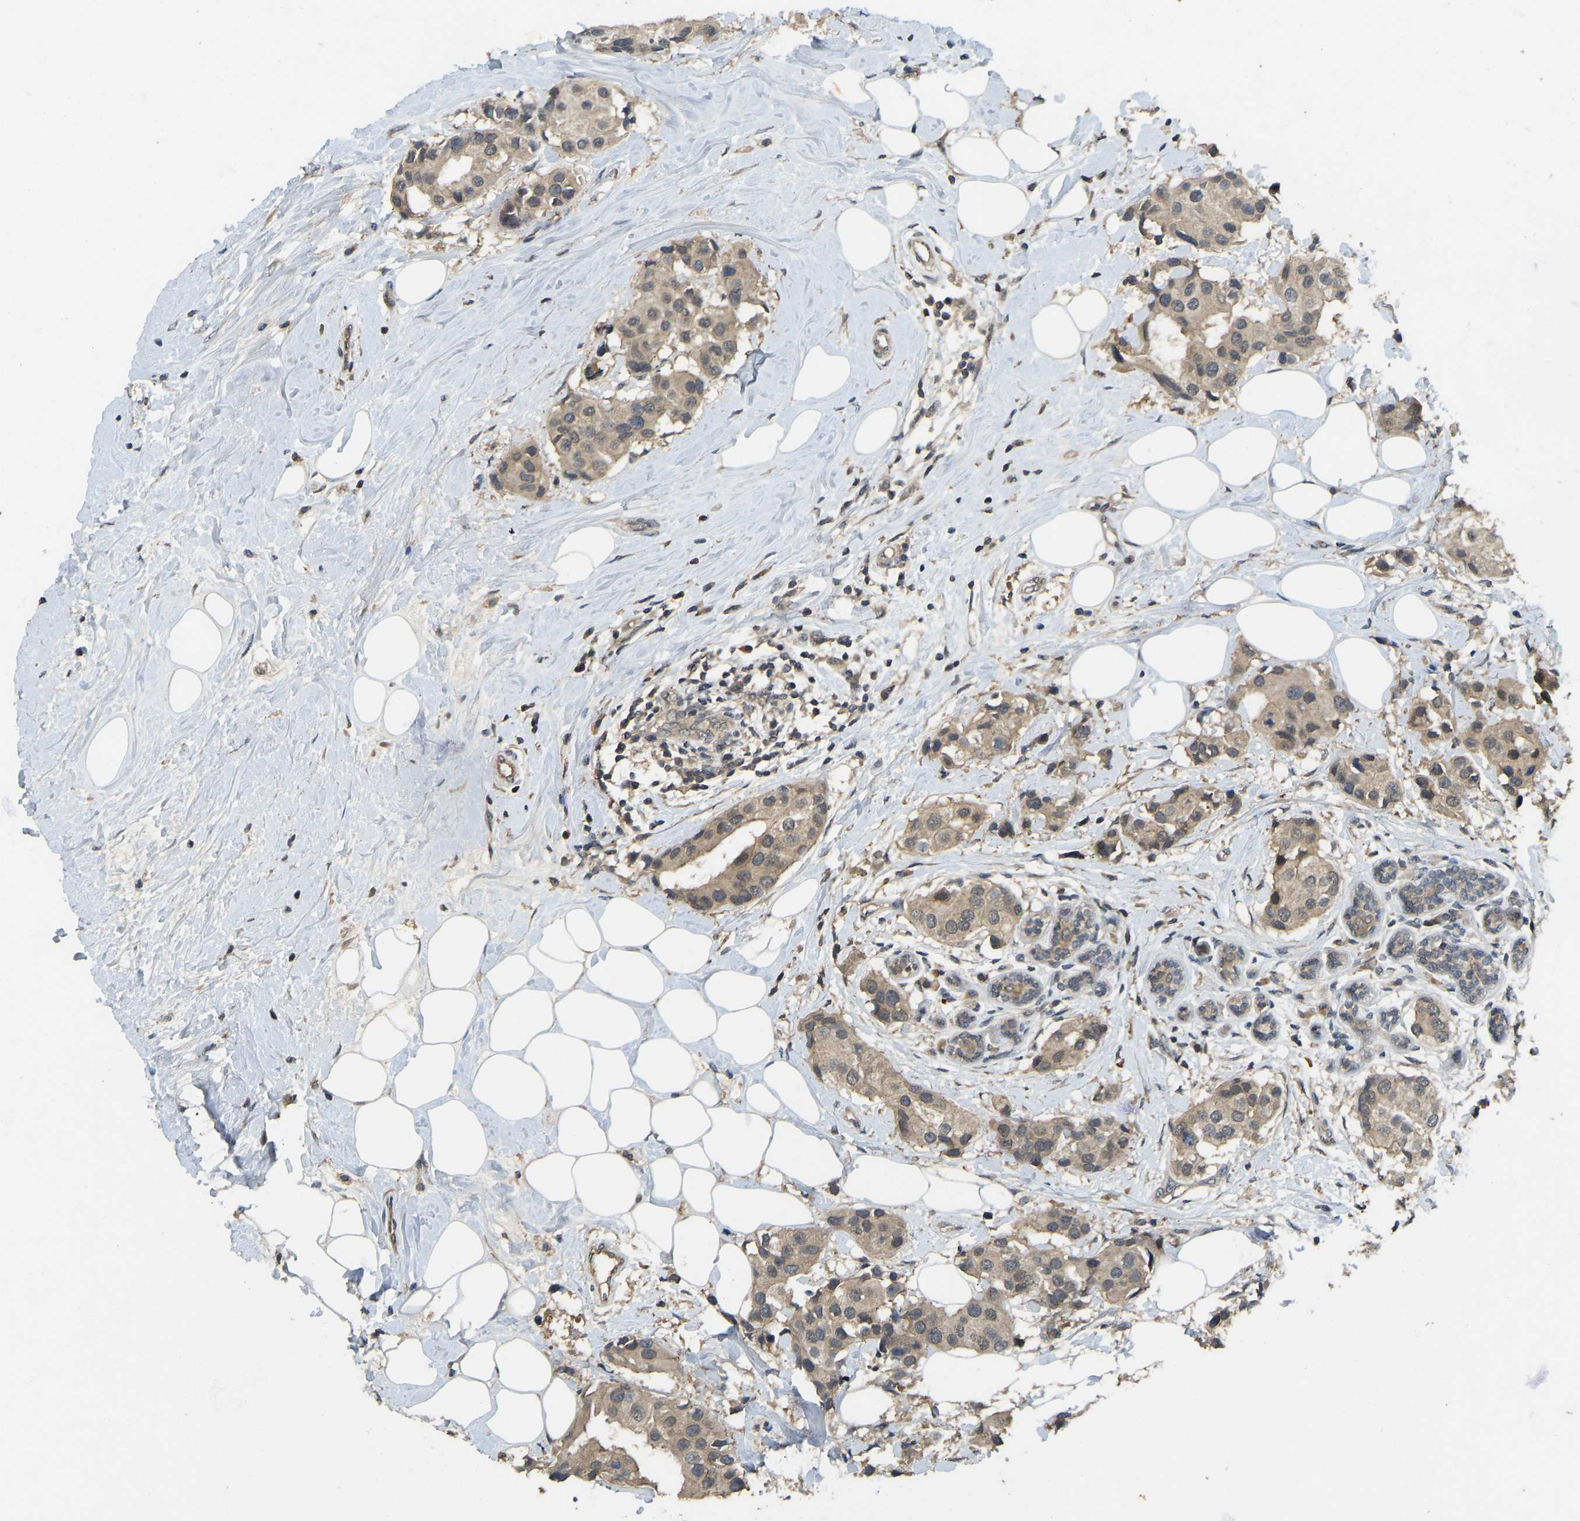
{"staining": {"intensity": "weak", "quantity": ">75%", "location": "cytoplasmic/membranous"}, "tissue": "breast cancer", "cell_type": "Tumor cells", "image_type": "cancer", "snomed": [{"axis": "morphology", "description": "Normal tissue, NOS"}, {"axis": "morphology", "description": "Duct carcinoma"}, {"axis": "topography", "description": "Breast"}], "caption": "This is a histology image of IHC staining of breast cancer, which shows weak expression in the cytoplasmic/membranous of tumor cells.", "gene": "NDRG3", "patient": {"sex": "female", "age": 39}}